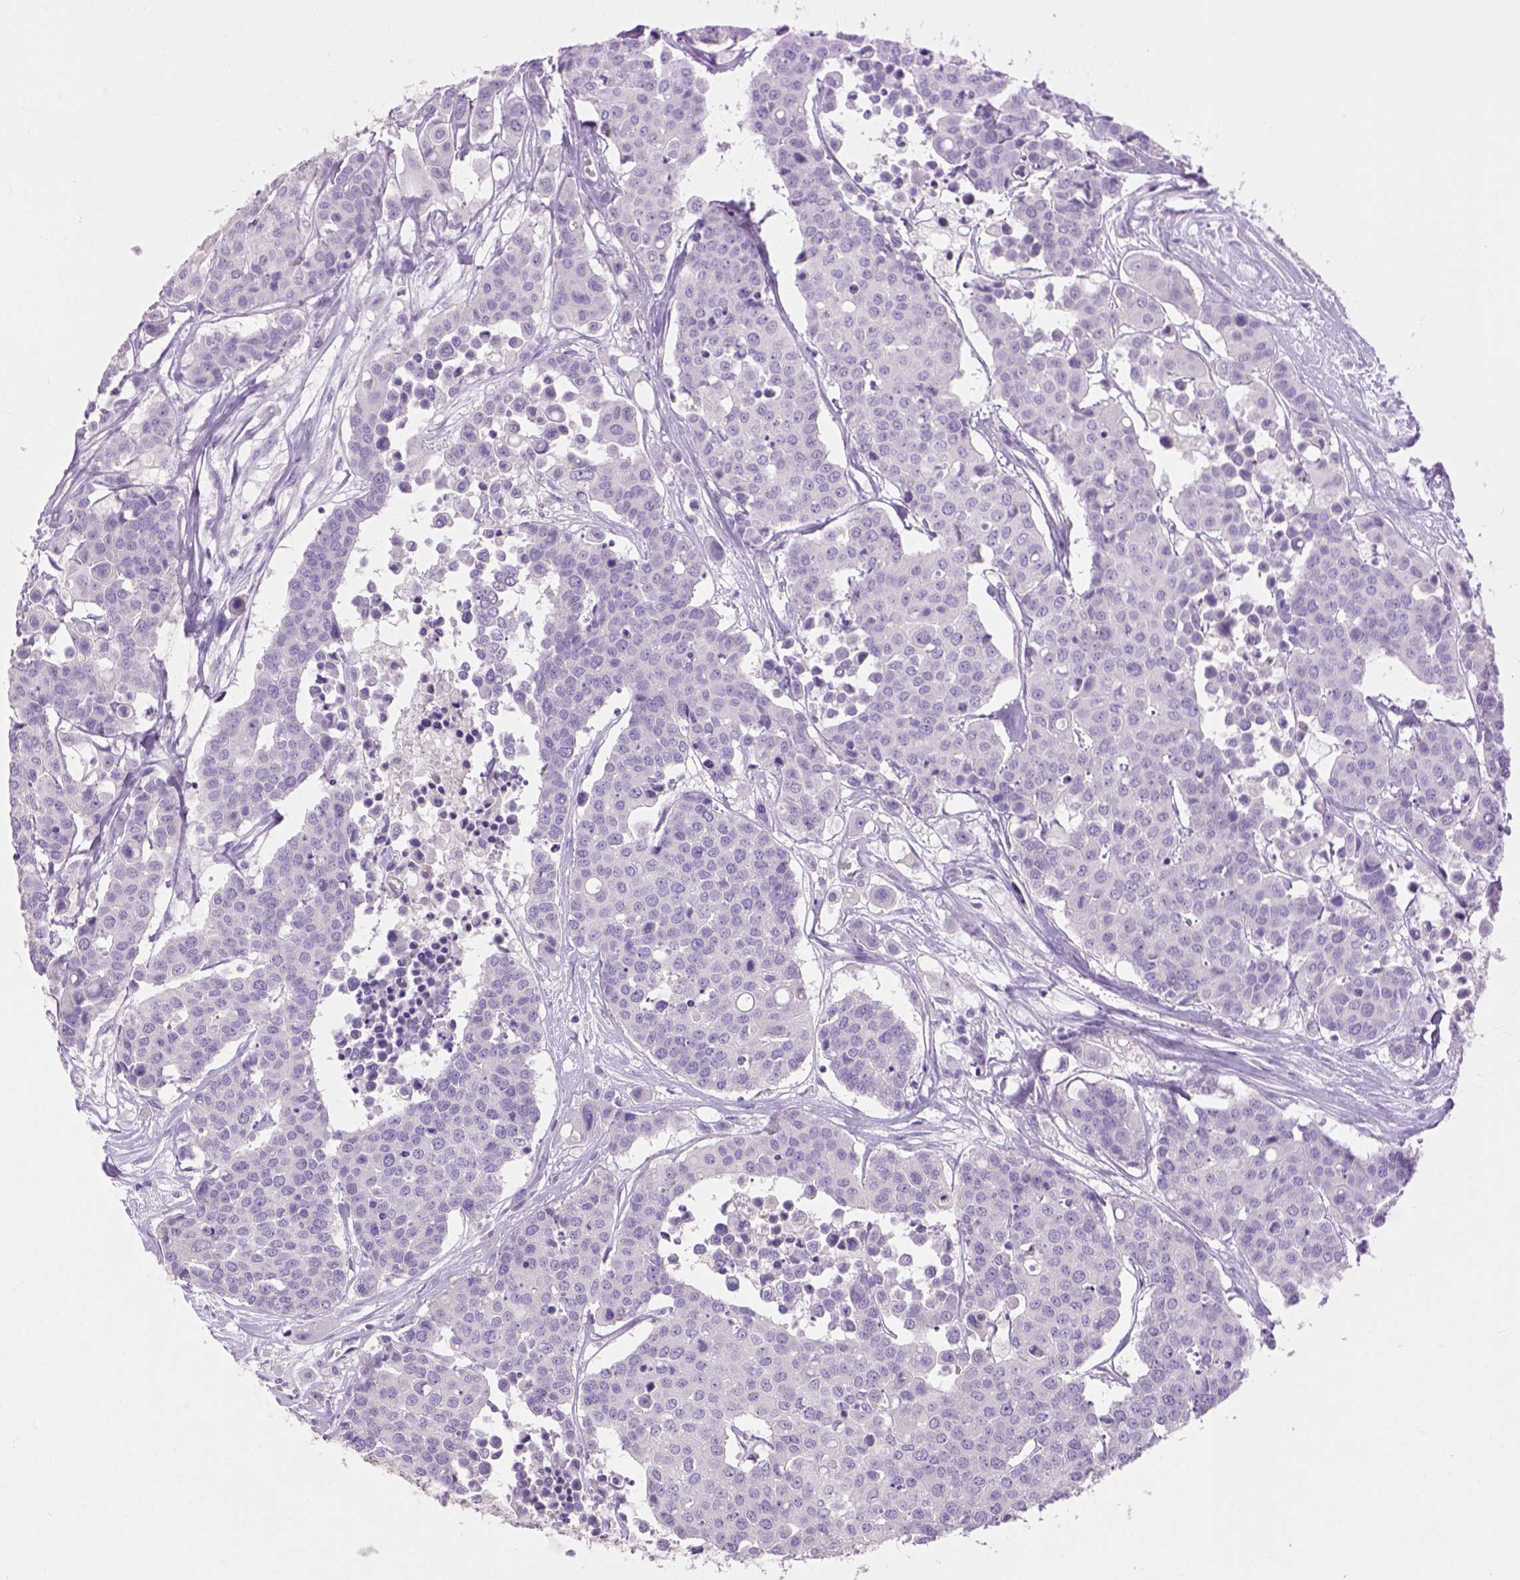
{"staining": {"intensity": "negative", "quantity": "none", "location": "none"}, "tissue": "carcinoid", "cell_type": "Tumor cells", "image_type": "cancer", "snomed": [{"axis": "morphology", "description": "Carcinoid, malignant, NOS"}, {"axis": "topography", "description": "Colon"}], "caption": "The micrograph shows no significant positivity in tumor cells of malignant carcinoid.", "gene": "CYP24A1", "patient": {"sex": "male", "age": 81}}